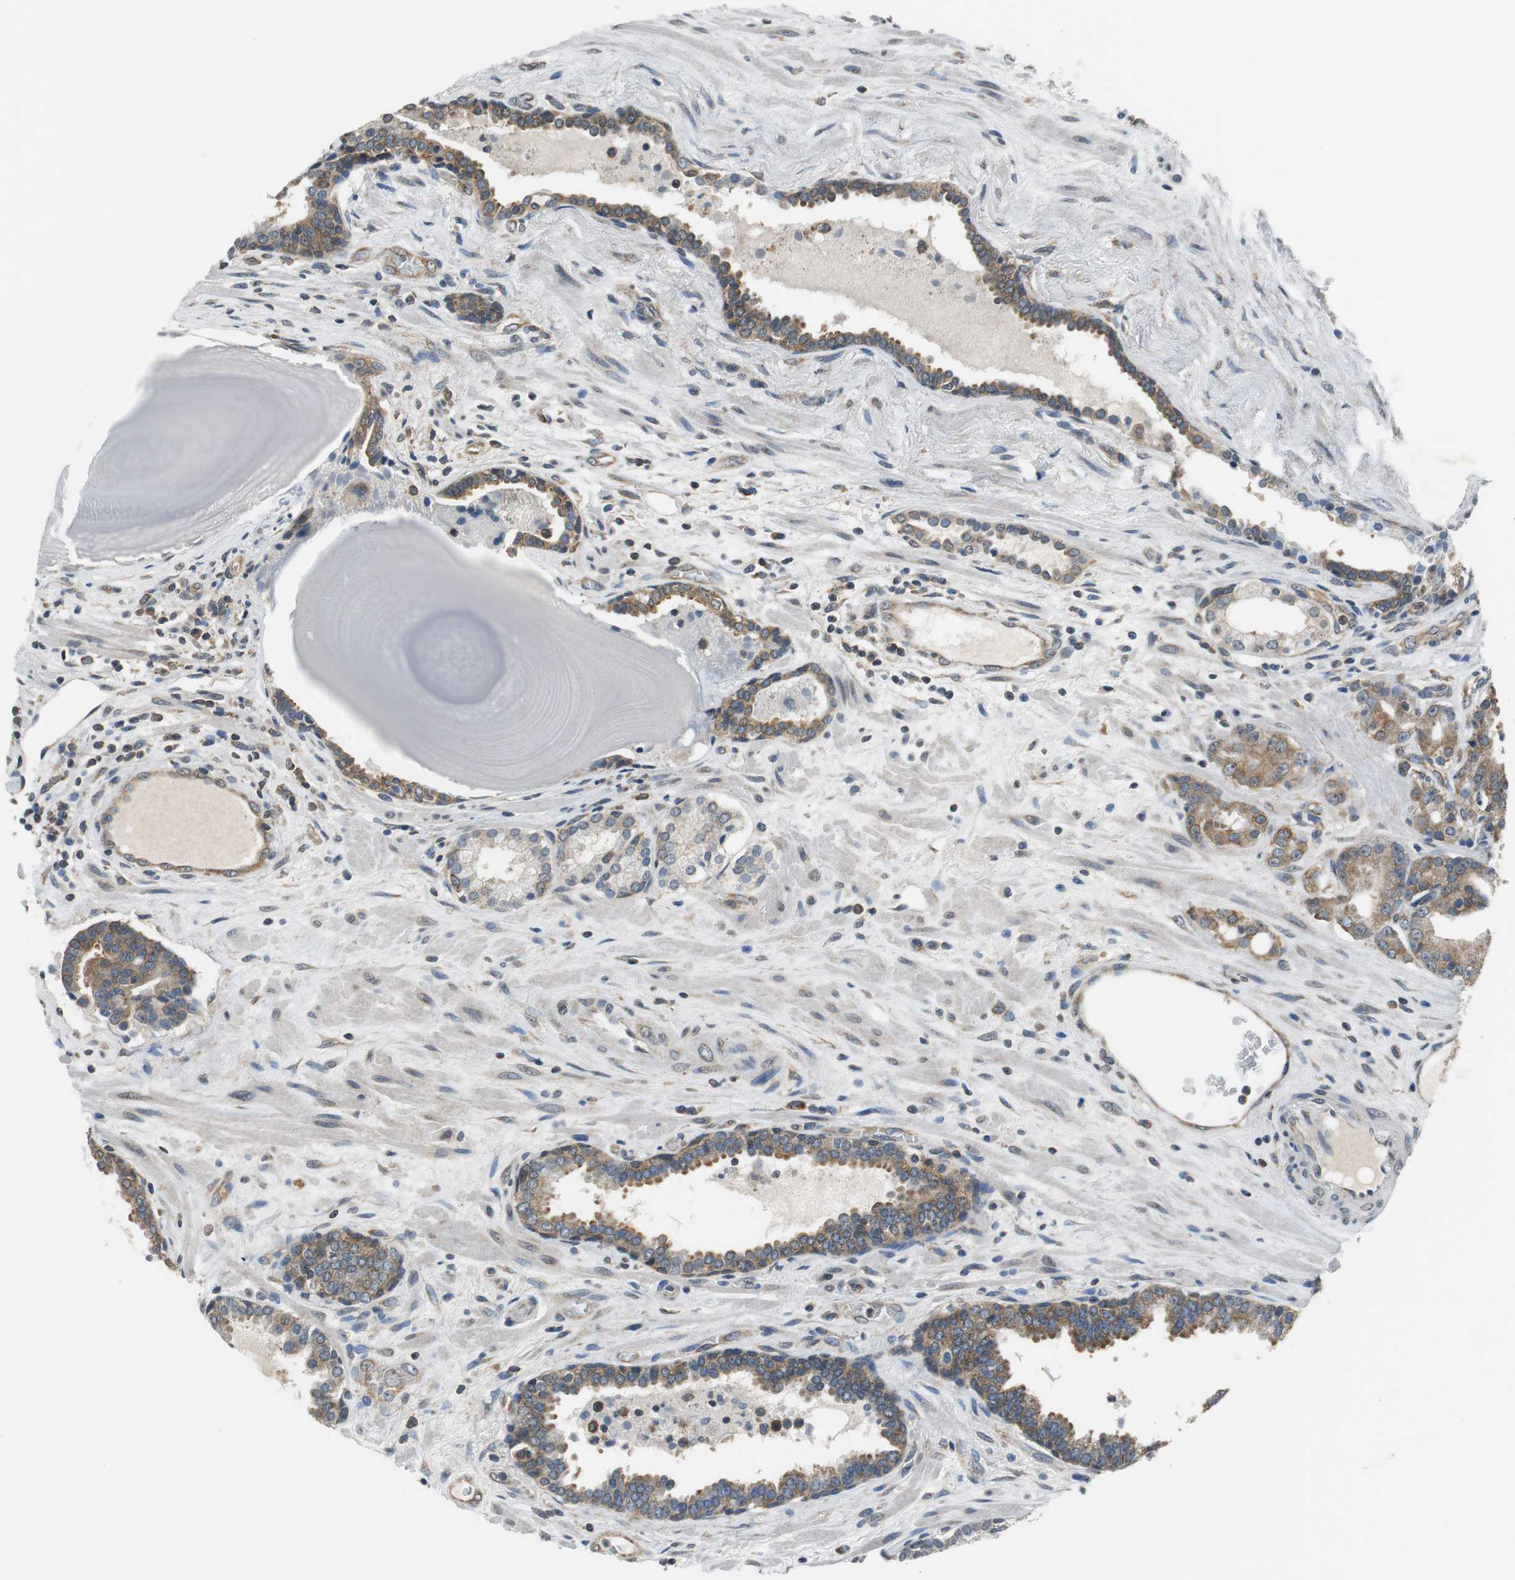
{"staining": {"intensity": "moderate", "quantity": ">75%", "location": "cytoplasmic/membranous"}, "tissue": "prostate cancer", "cell_type": "Tumor cells", "image_type": "cancer", "snomed": [{"axis": "morphology", "description": "Adenocarcinoma, Low grade"}, {"axis": "topography", "description": "Prostate"}], "caption": "This is an image of immunohistochemistry staining of prostate cancer (adenocarcinoma (low-grade)), which shows moderate expression in the cytoplasmic/membranous of tumor cells.", "gene": "CNOT3", "patient": {"sex": "male", "age": 63}}